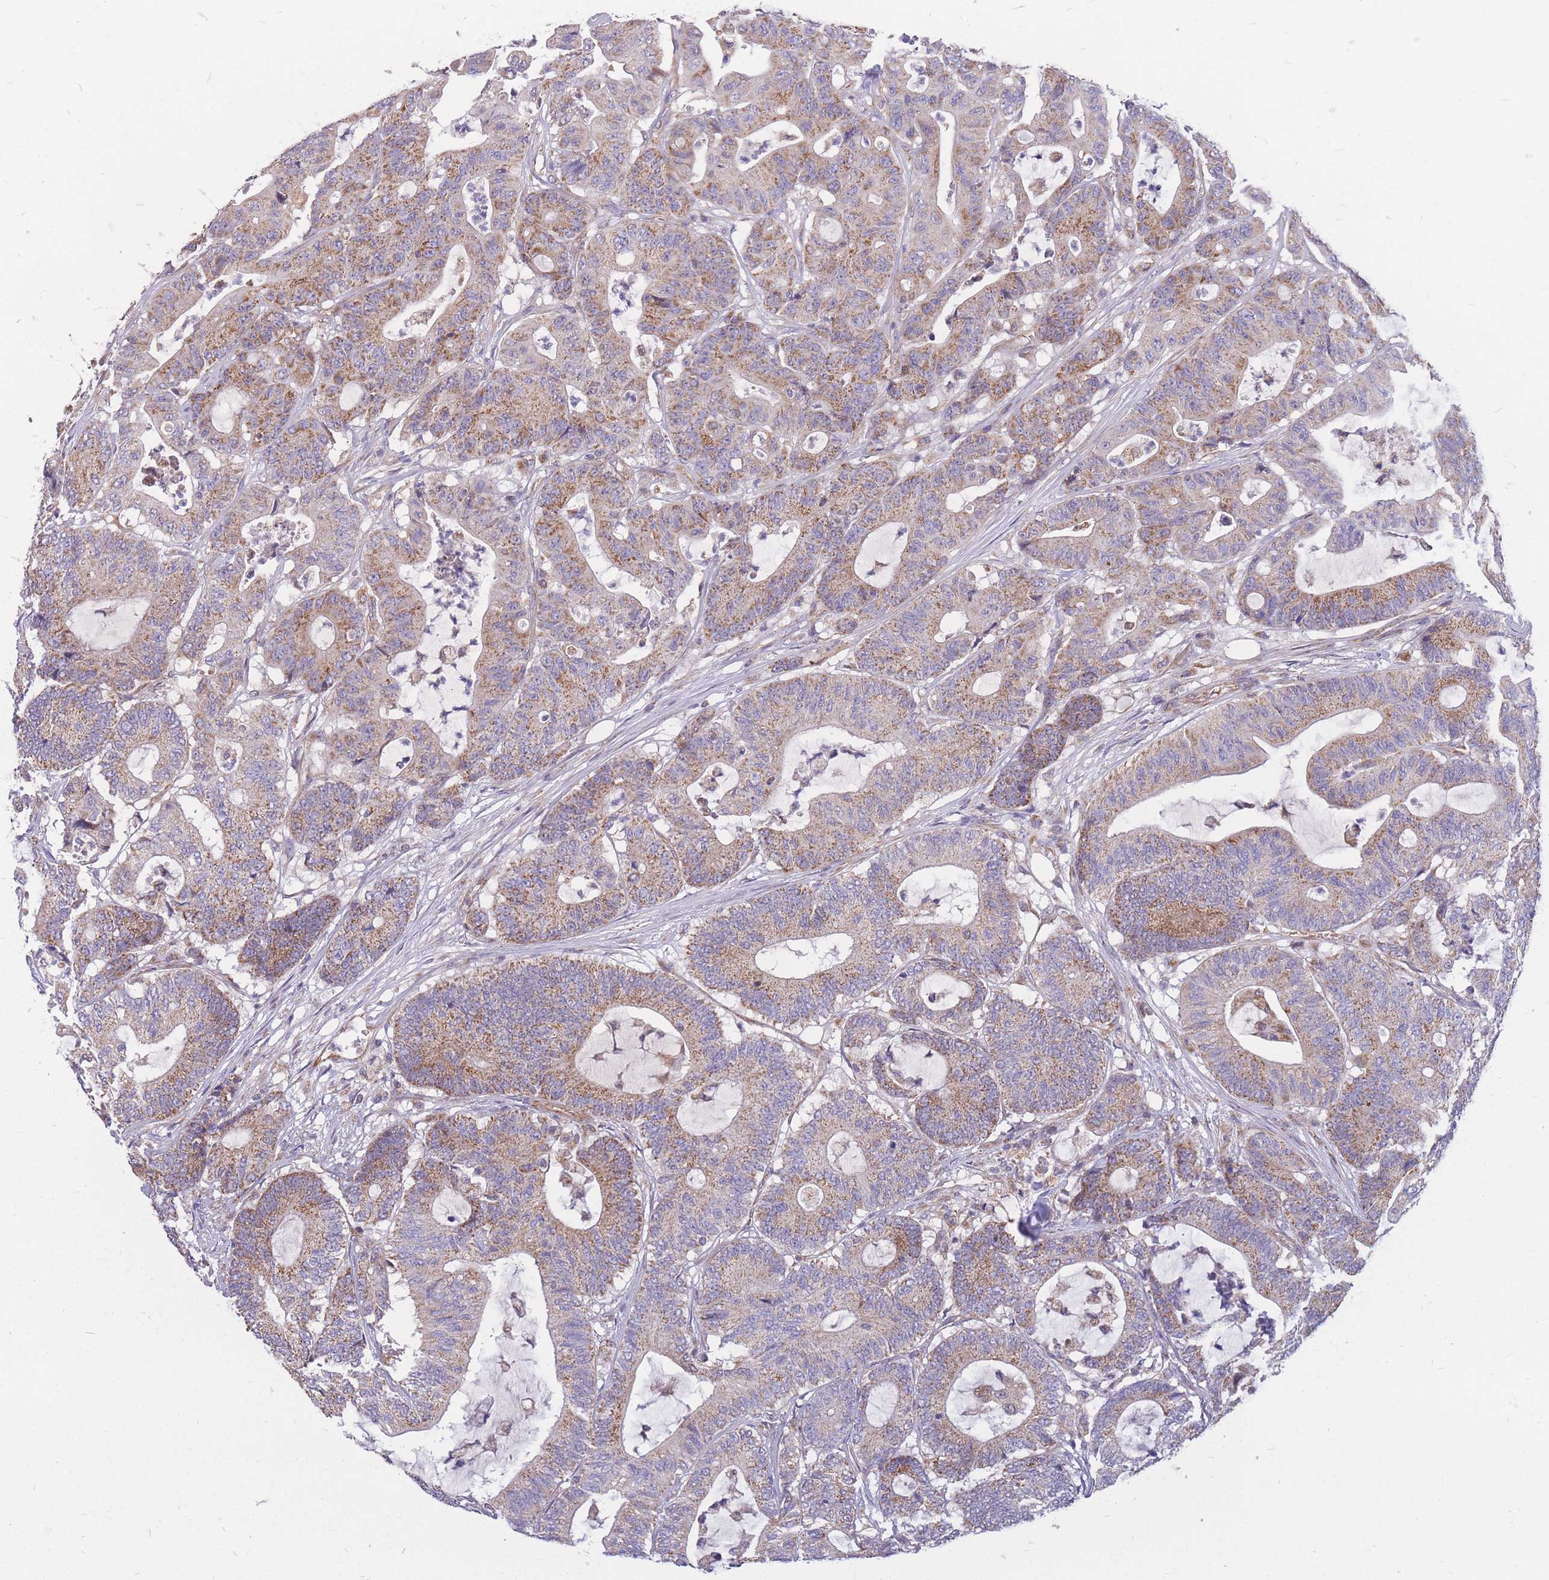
{"staining": {"intensity": "moderate", "quantity": ">75%", "location": "cytoplasmic/membranous"}, "tissue": "colorectal cancer", "cell_type": "Tumor cells", "image_type": "cancer", "snomed": [{"axis": "morphology", "description": "Adenocarcinoma, NOS"}, {"axis": "topography", "description": "Colon"}], "caption": "Protein staining of colorectal adenocarcinoma tissue demonstrates moderate cytoplasmic/membranous positivity in approximately >75% of tumor cells.", "gene": "MRPS9", "patient": {"sex": "female", "age": 84}}